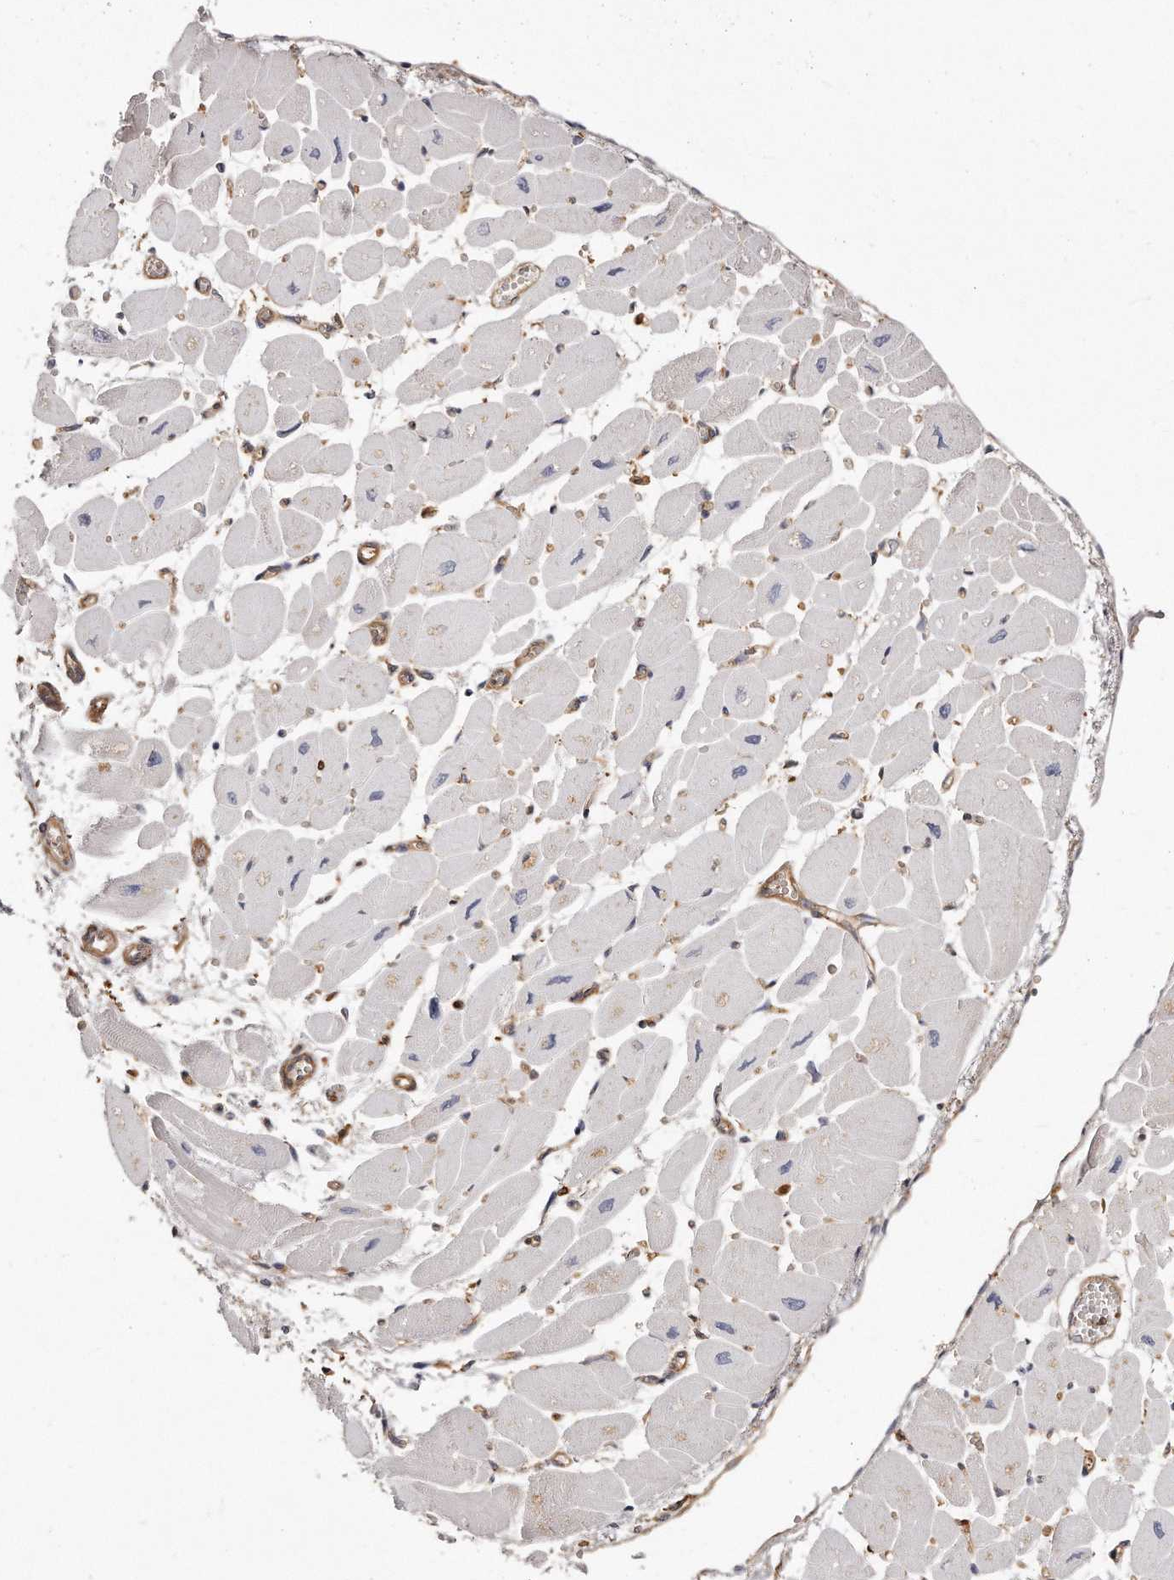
{"staining": {"intensity": "negative", "quantity": "none", "location": "none"}, "tissue": "heart muscle", "cell_type": "Cardiomyocytes", "image_type": "normal", "snomed": [{"axis": "morphology", "description": "Normal tissue, NOS"}, {"axis": "topography", "description": "Heart"}], "caption": "An immunohistochemistry image of benign heart muscle is shown. There is no staining in cardiomyocytes of heart muscle. (Brightfield microscopy of DAB immunohistochemistry at high magnification).", "gene": "CAP1", "patient": {"sex": "female", "age": 54}}